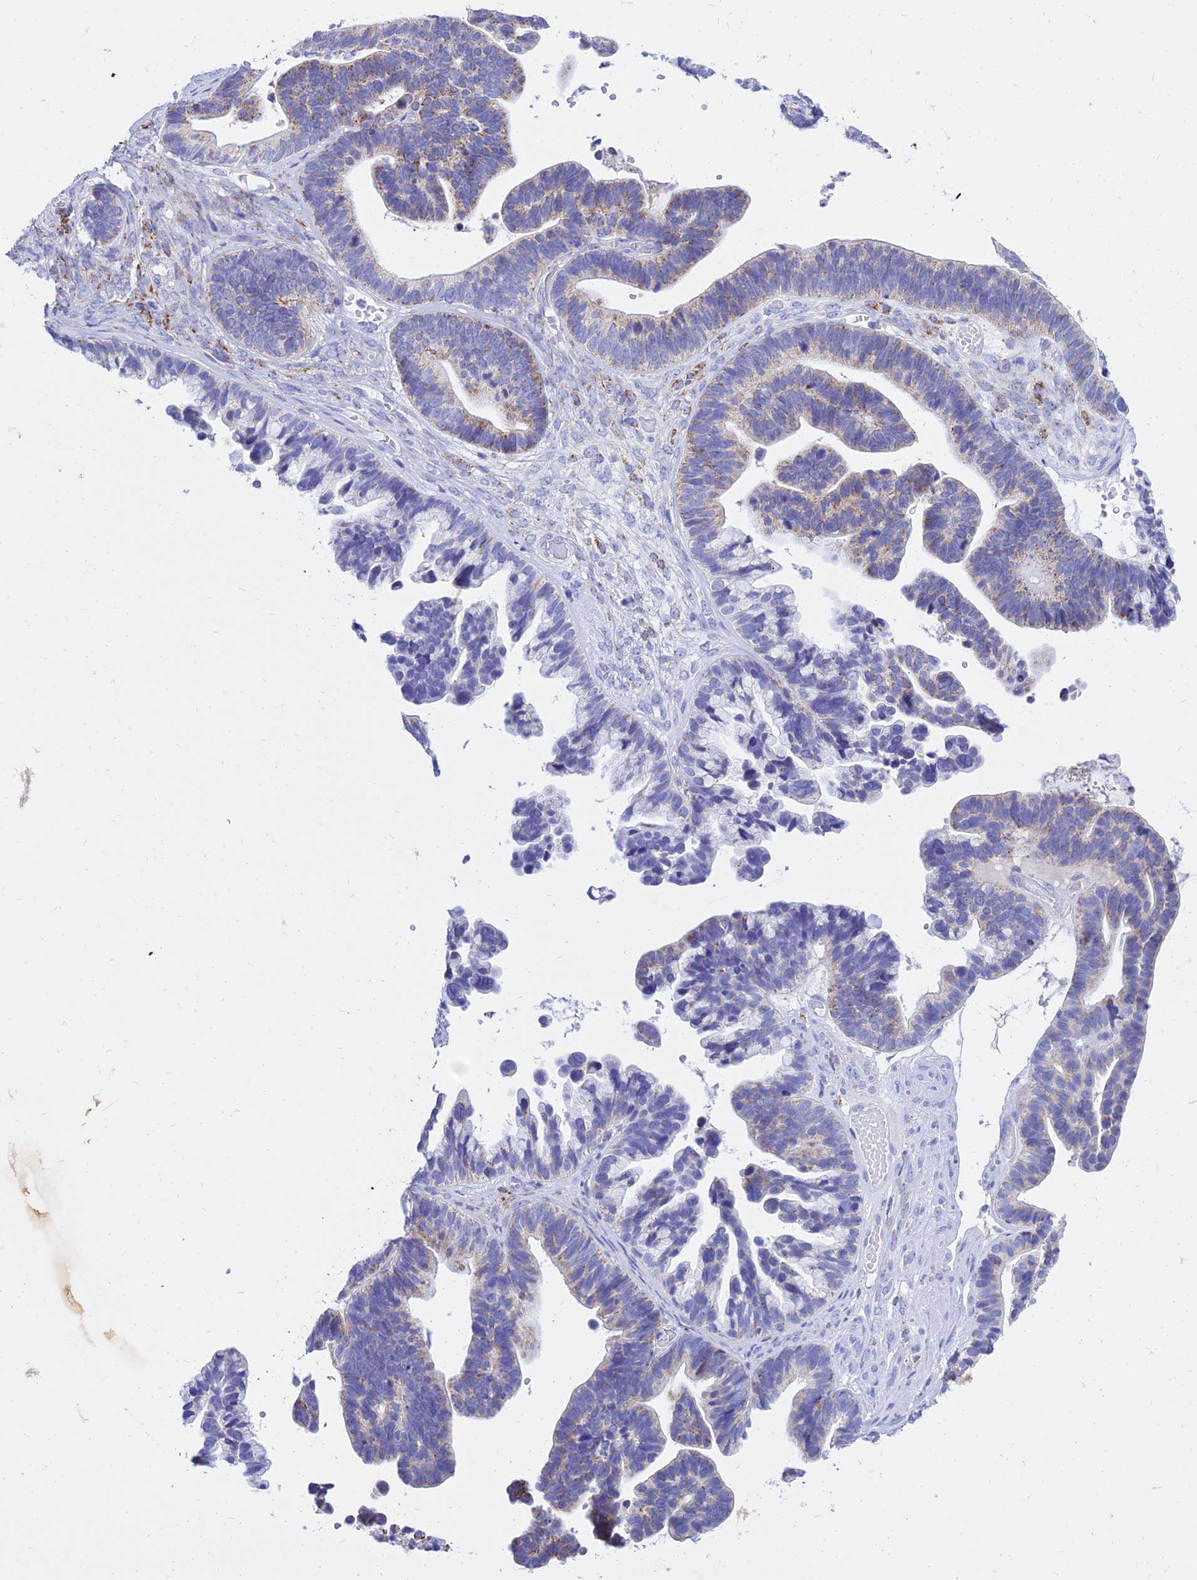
{"staining": {"intensity": "moderate", "quantity": "<25%", "location": "cytoplasmic/membranous"}, "tissue": "ovarian cancer", "cell_type": "Tumor cells", "image_type": "cancer", "snomed": [{"axis": "morphology", "description": "Cystadenocarcinoma, serous, NOS"}, {"axis": "topography", "description": "Ovary"}], "caption": "A low amount of moderate cytoplasmic/membranous positivity is identified in approximately <25% of tumor cells in ovarian cancer tissue. (DAB IHC, brown staining for protein, blue staining for nuclei).", "gene": "PKN3", "patient": {"sex": "female", "age": 56}}